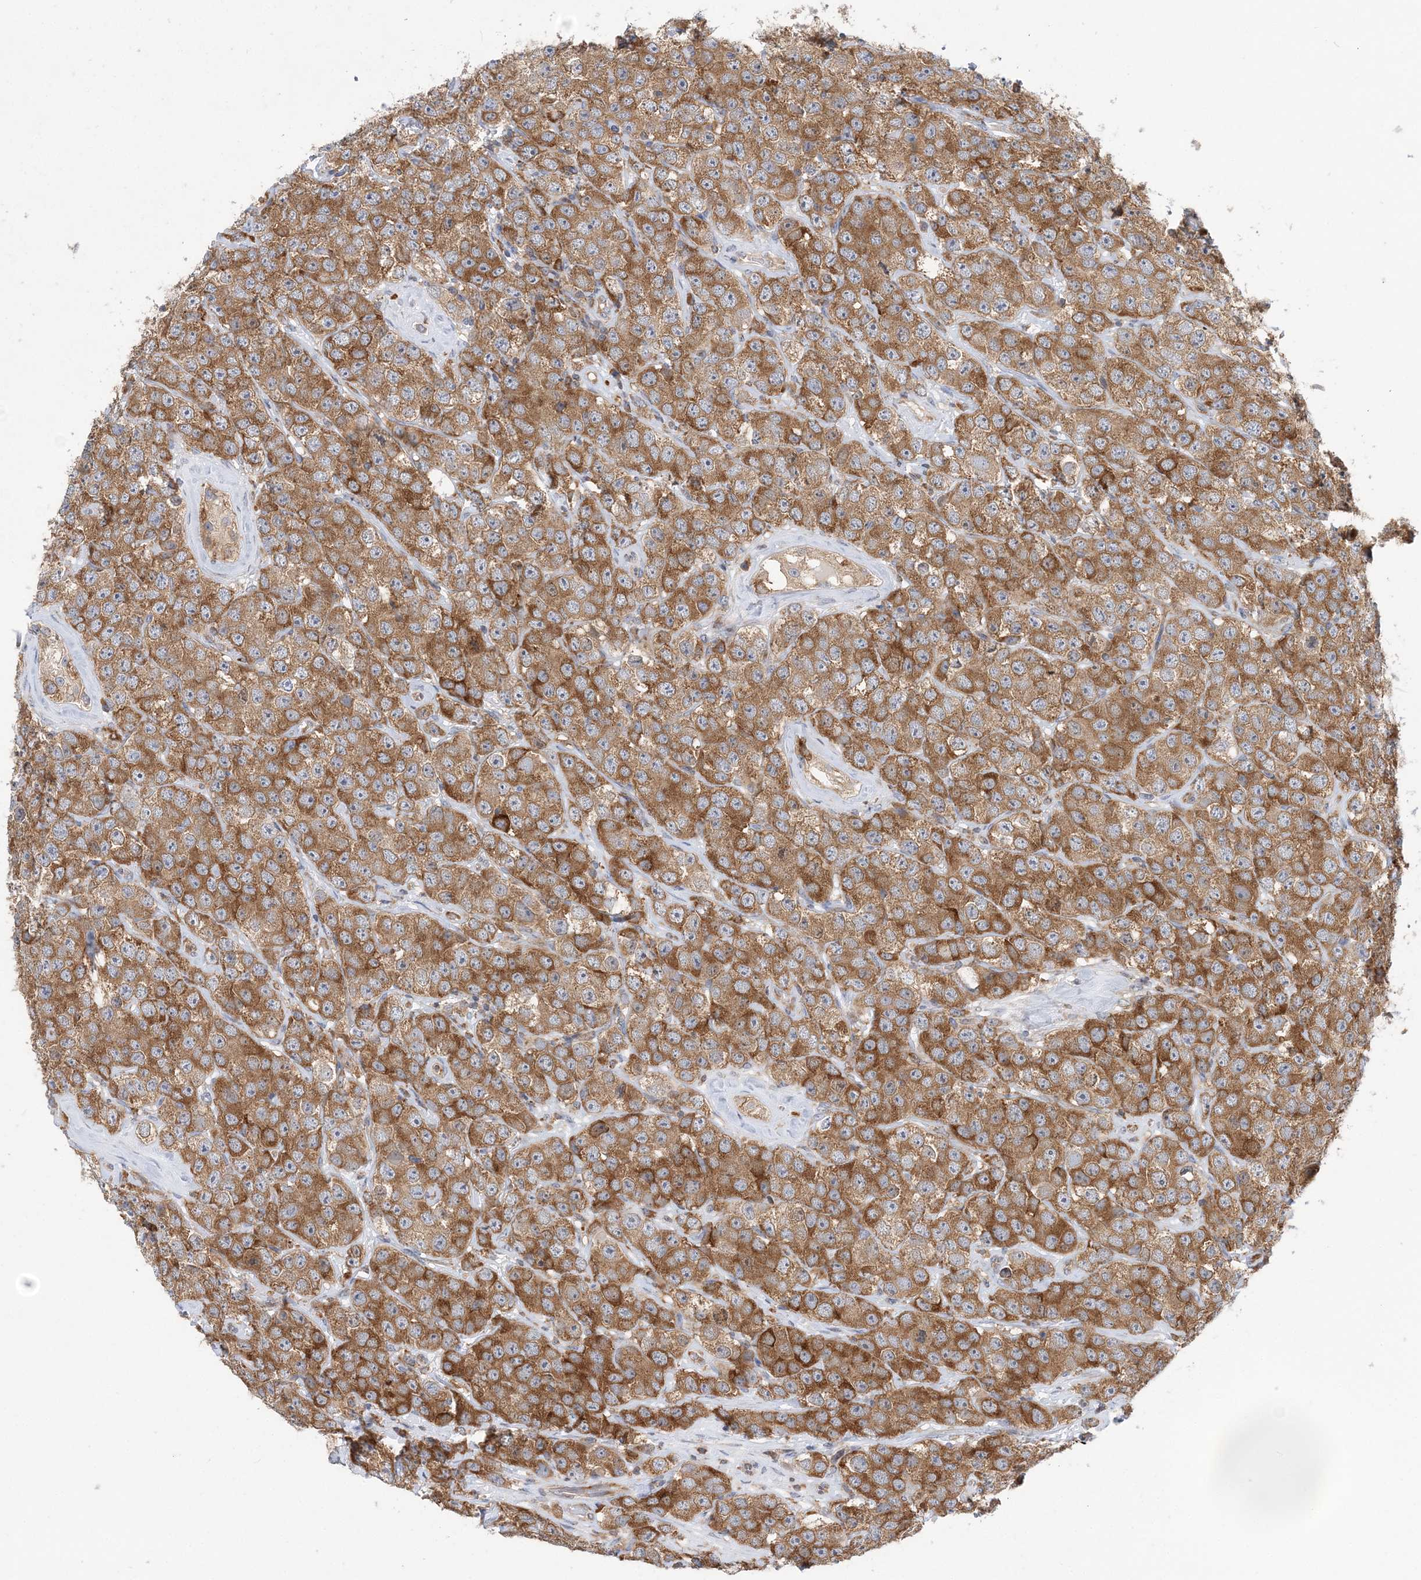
{"staining": {"intensity": "moderate", "quantity": ">75%", "location": "cytoplasmic/membranous"}, "tissue": "testis cancer", "cell_type": "Tumor cells", "image_type": "cancer", "snomed": [{"axis": "morphology", "description": "Seminoma, NOS"}, {"axis": "topography", "description": "Testis"}], "caption": "Immunohistochemistry image of seminoma (testis) stained for a protein (brown), which exhibits medium levels of moderate cytoplasmic/membranous expression in approximately >75% of tumor cells.", "gene": "LARP4B", "patient": {"sex": "male", "age": 28}}